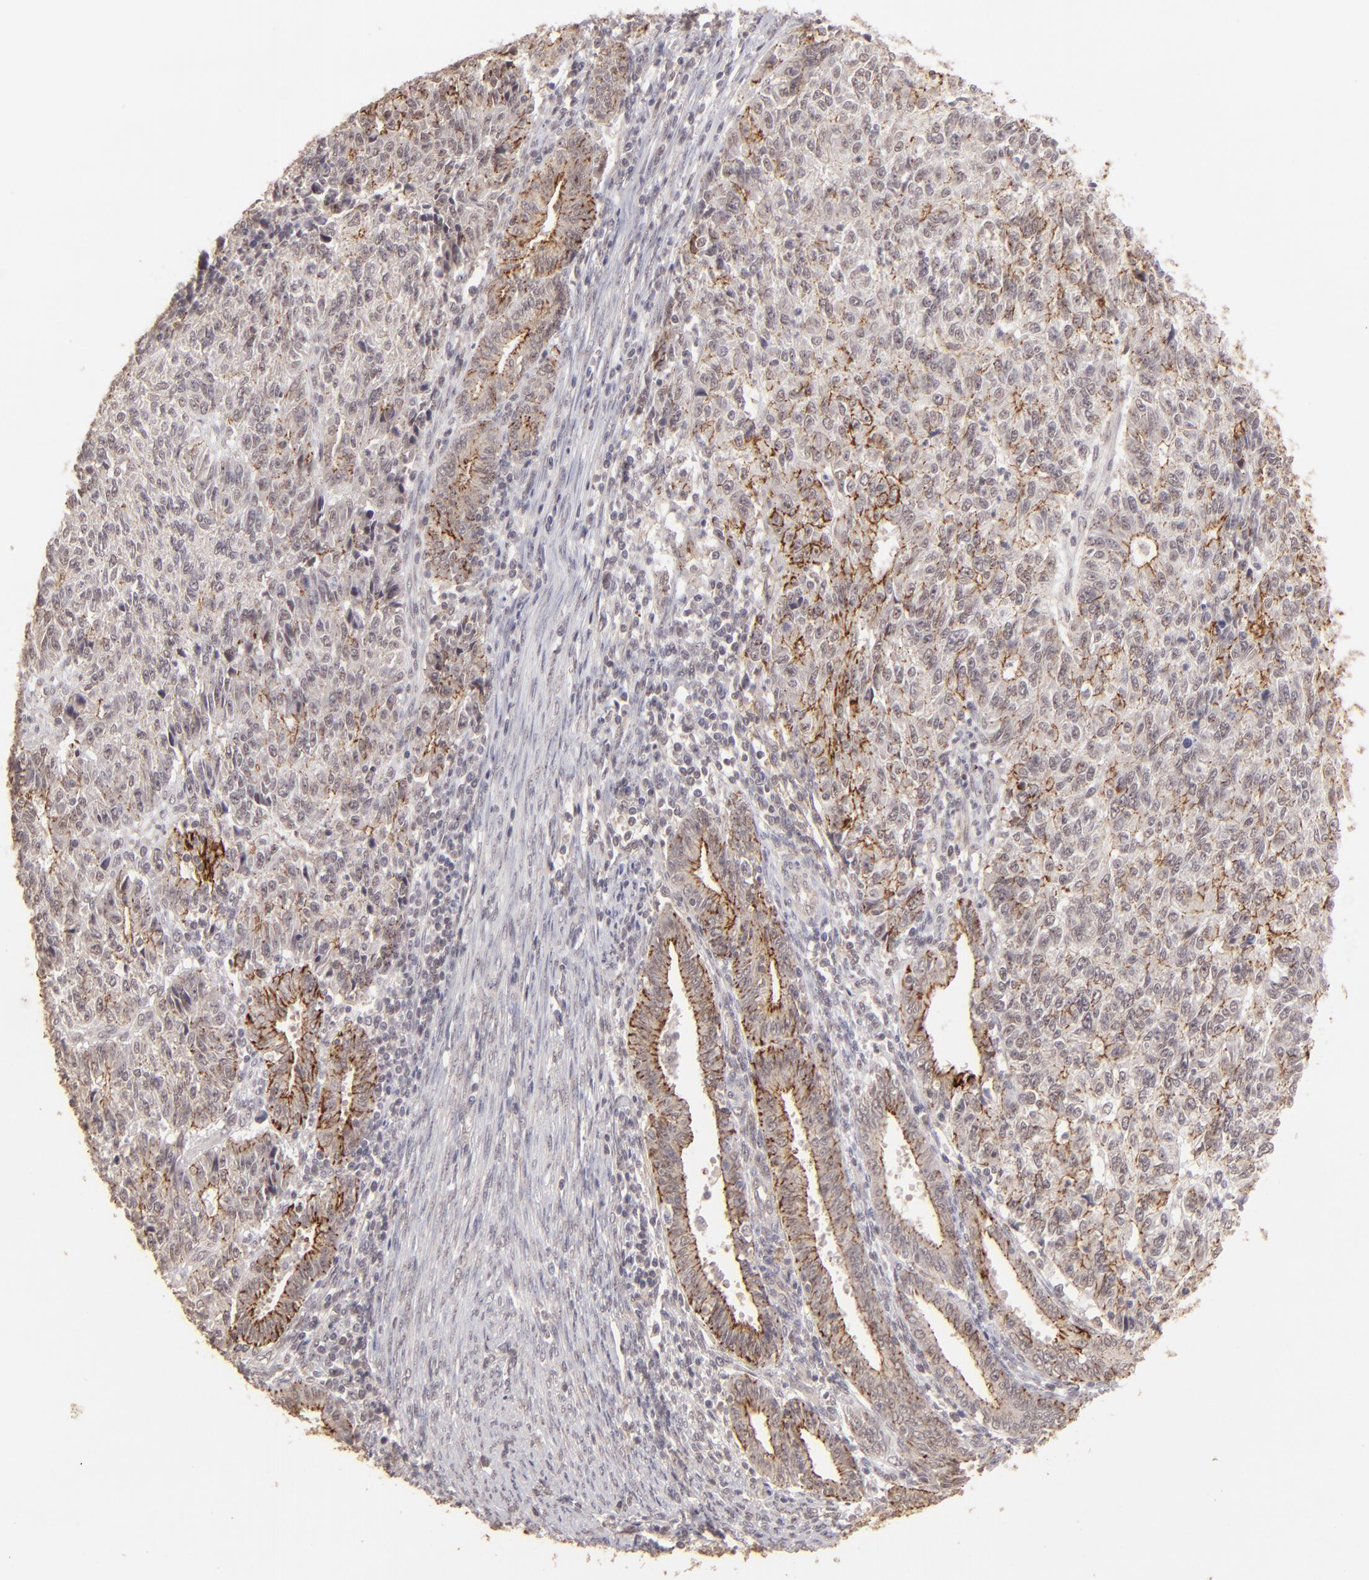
{"staining": {"intensity": "weak", "quantity": ">75%", "location": "cytoplasmic/membranous"}, "tissue": "endometrial cancer", "cell_type": "Tumor cells", "image_type": "cancer", "snomed": [{"axis": "morphology", "description": "Adenocarcinoma, NOS"}, {"axis": "topography", "description": "Endometrium"}], "caption": "Protein expression analysis of endometrial cancer (adenocarcinoma) displays weak cytoplasmic/membranous positivity in approximately >75% of tumor cells.", "gene": "CLDN1", "patient": {"sex": "female", "age": 42}}